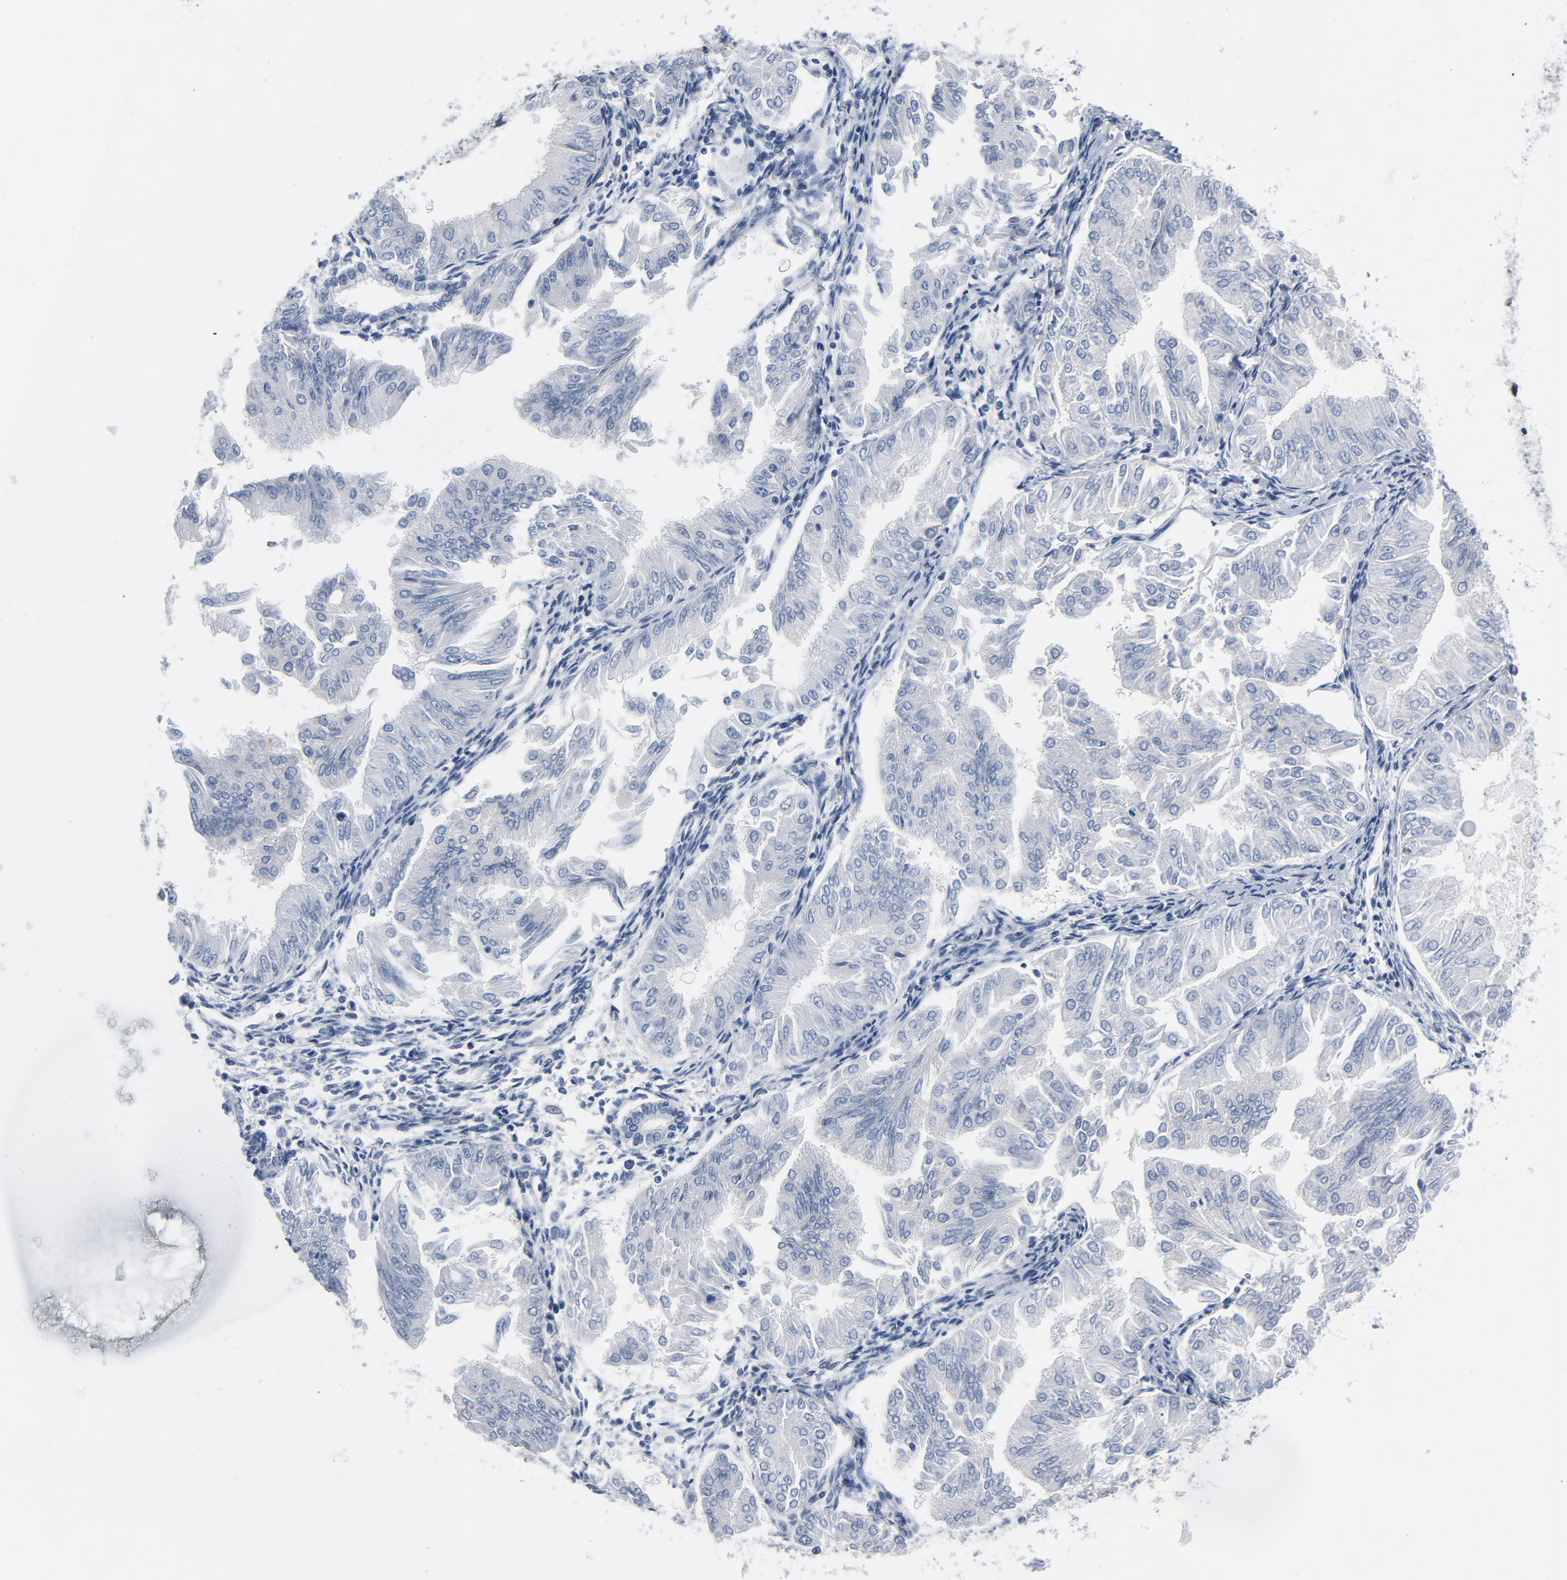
{"staining": {"intensity": "negative", "quantity": "none", "location": "none"}, "tissue": "endometrial cancer", "cell_type": "Tumor cells", "image_type": "cancer", "snomed": [{"axis": "morphology", "description": "Adenocarcinoma, NOS"}, {"axis": "topography", "description": "Endometrium"}], "caption": "Immunohistochemistry photomicrograph of endometrial cancer stained for a protein (brown), which demonstrates no positivity in tumor cells. (DAB (3,3'-diaminobenzidine) IHC with hematoxylin counter stain).", "gene": "YIPF6", "patient": {"sex": "female", "age": 53}}